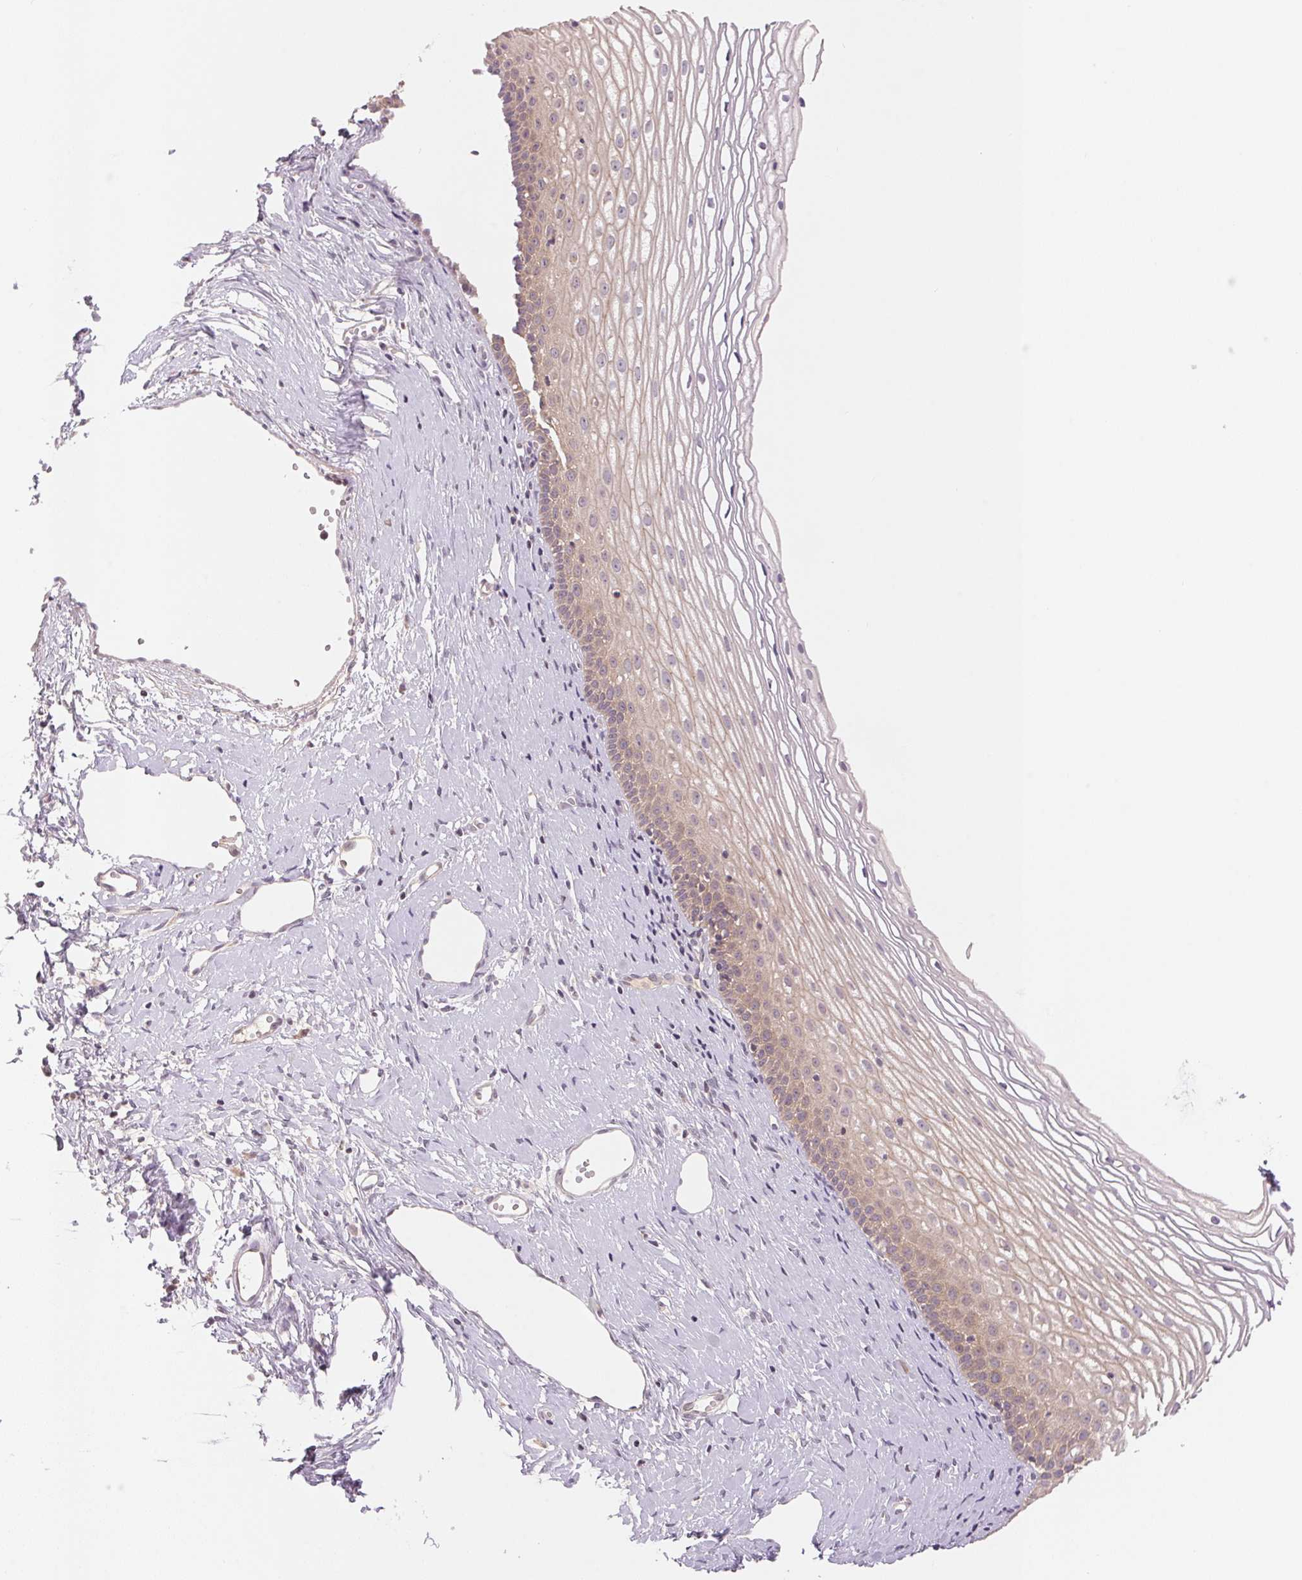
{"staining": {"intensity": "negative", "quantity": "none", "location": "none"}, "tissue": "cervix", "cell_type": "Glandular cells", "image_type": "normal", "snomed": [{"axis": "morphology", "description": "Normal tissue, NOS"}, {"axis": "topography", "description": "Cervix"}], "caption": "This is an immunohistochemistry micrograph of unremarkable human cervix. There is no staining in glandular cells.", "gene": "BNIP5", "patient": {"sex": "female", "age": 40}}